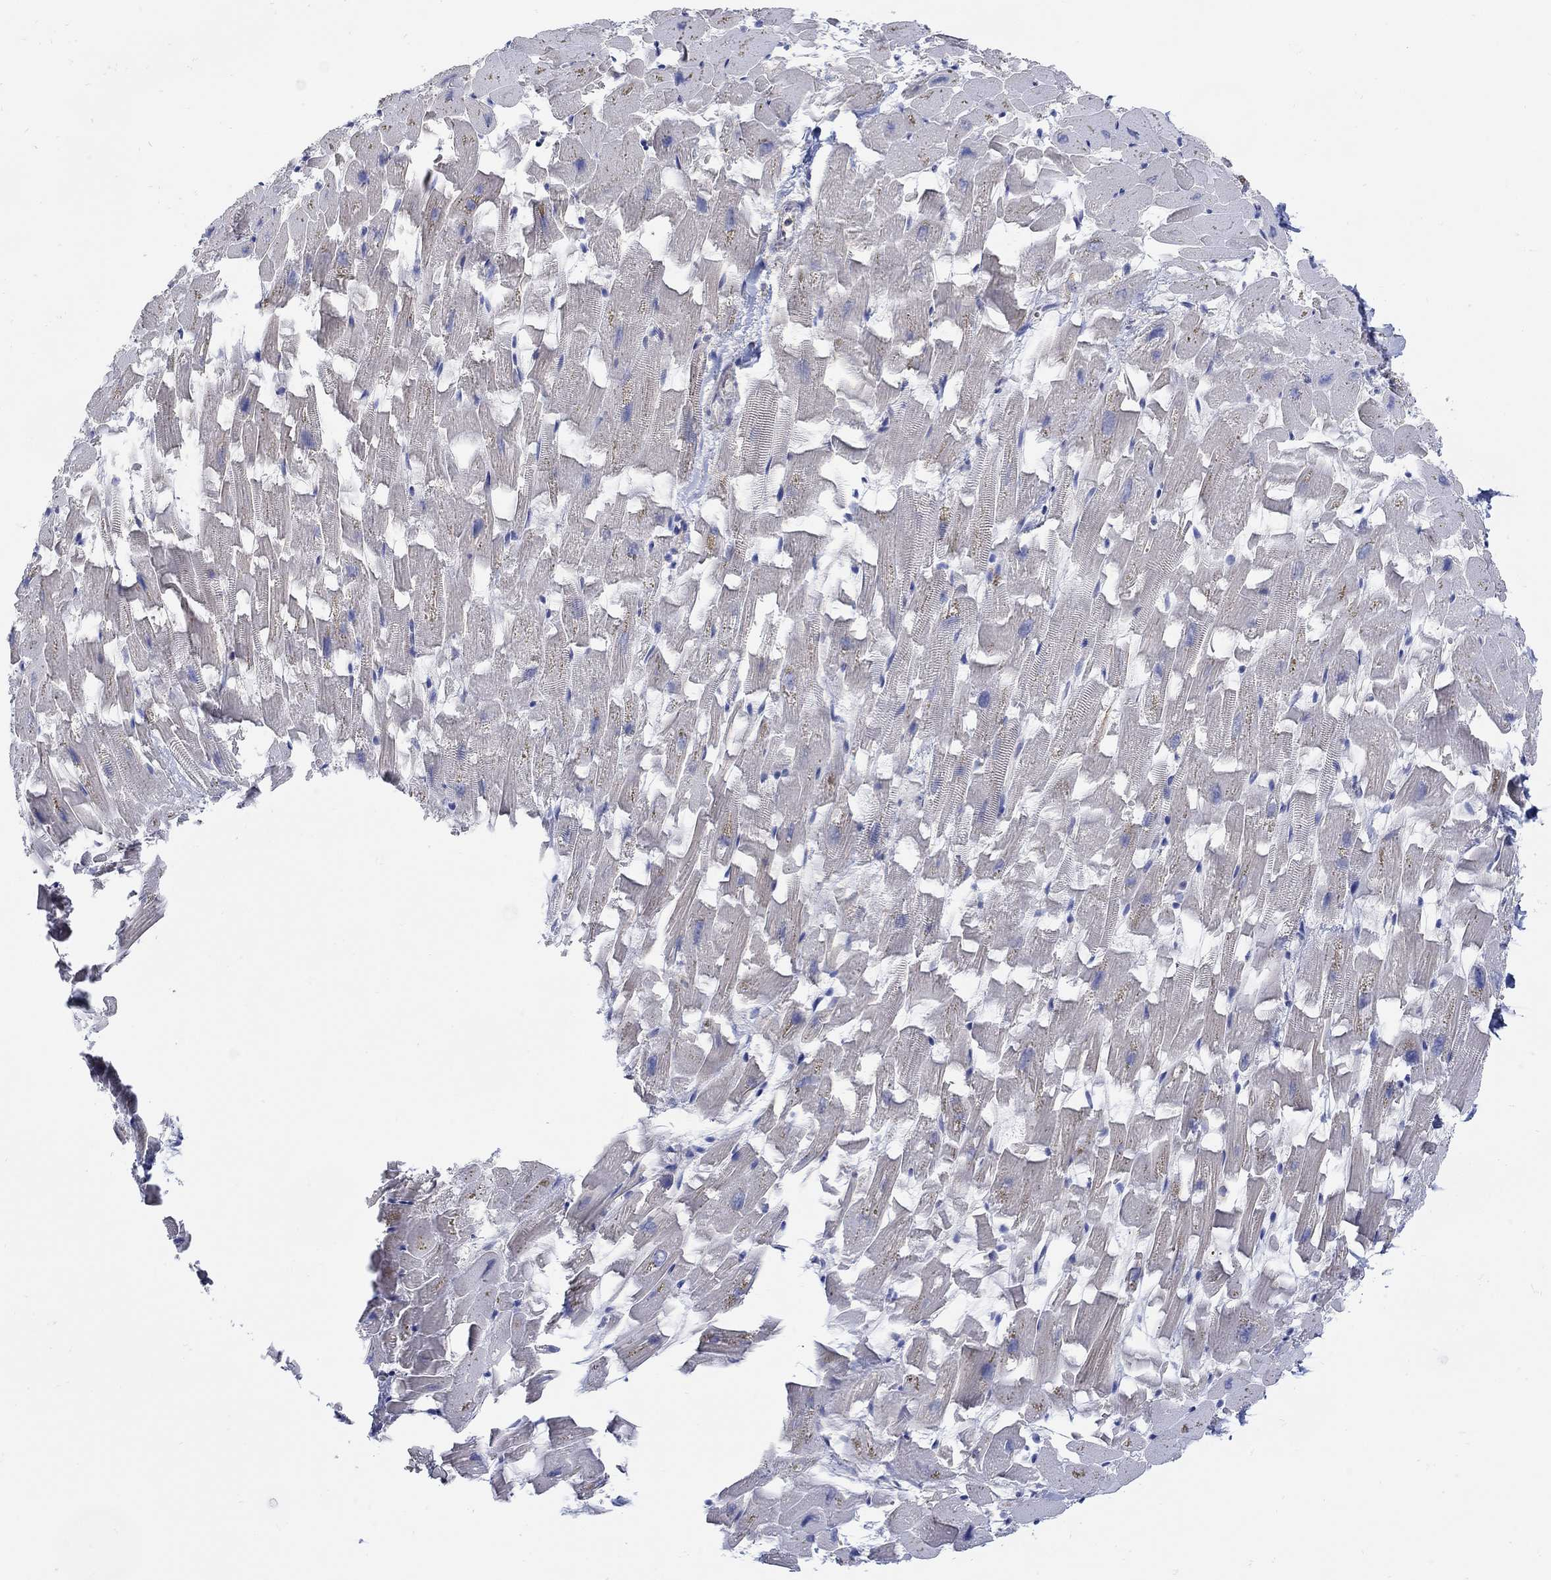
{"staining": {"intensity": "negative", "quantity": "none", "location": "none"}, "tissue": "heart muscle", "cell_type": "Cardiomyocytes", "image_type": "normal", "snomed": [{"axis": "morphology", "description": "Normal tissue, NOS"}, {"axis": "topography", "description": "Heart"}], "caption": "A micrograph of heart muscle stained for a protein exhibits no brown staining in cardiomyocytes. The staining was performed using DAB to visualize the protein expression in brown, while the nuclei were stained in blue with hematoxylin (Magnification: 20x).", "gene": "TEKT3", "patient": {"sex": "female", "age": 64}}